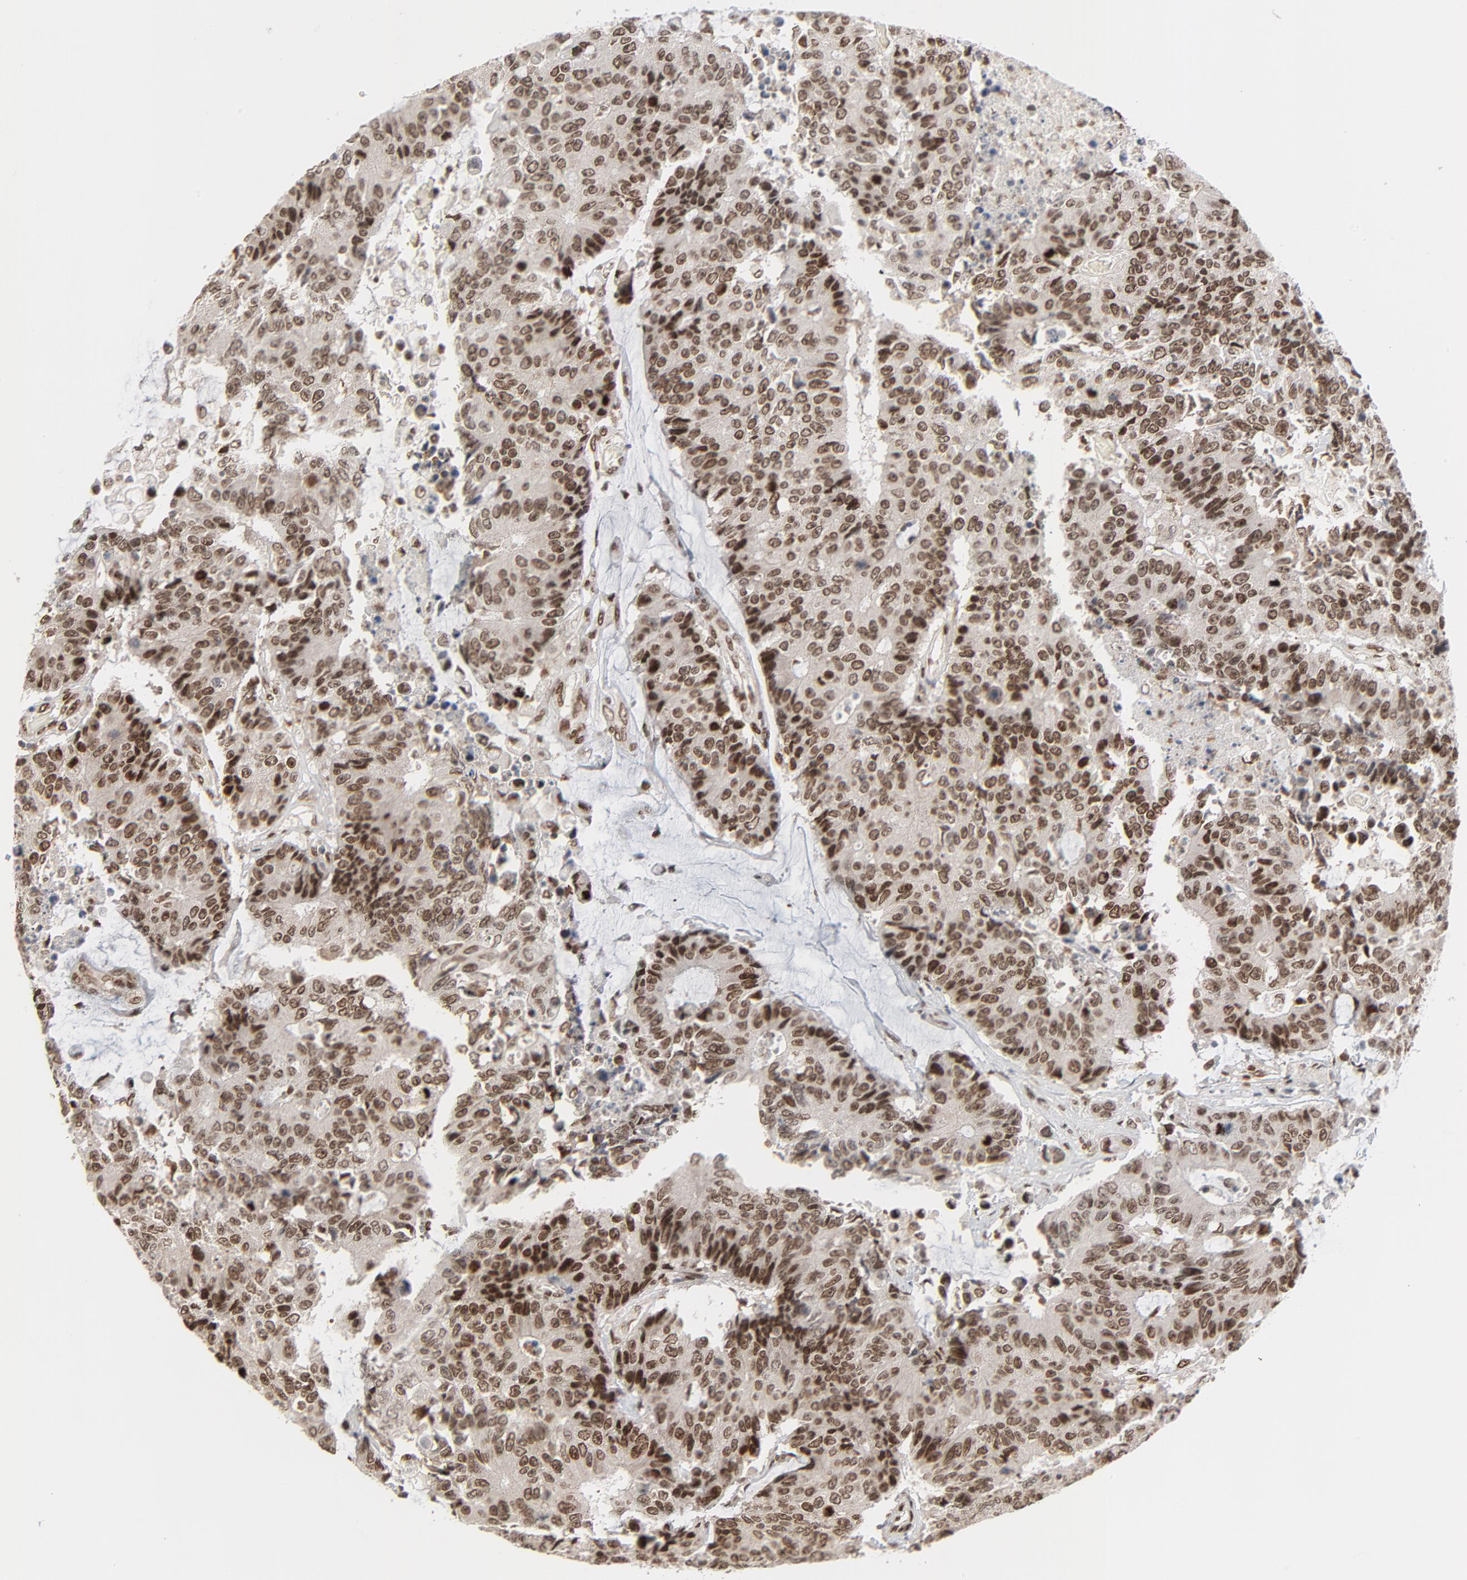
{"staining": {"intensity": "strong", "quantity": ">75%", "location": "nuclear"}, "tissue": "colorectal cancer", "cell_type": "Tumor cells", "image_type": "cancer", "snomed": [{"axis": "morphology", "description": "Adenocarcinoma, NOS"}, {"axis": "topography", "description": "Colon"}], "caption": "Adenocarcinoma (colorectal) stained with DAB (3,3'-diaminobenzidine) IHC exhibits high levels of strong nuclear expression in about >75% of tumor cells.", "gene": "CUX1", "patient": {"sex": "female", "age": 86}}